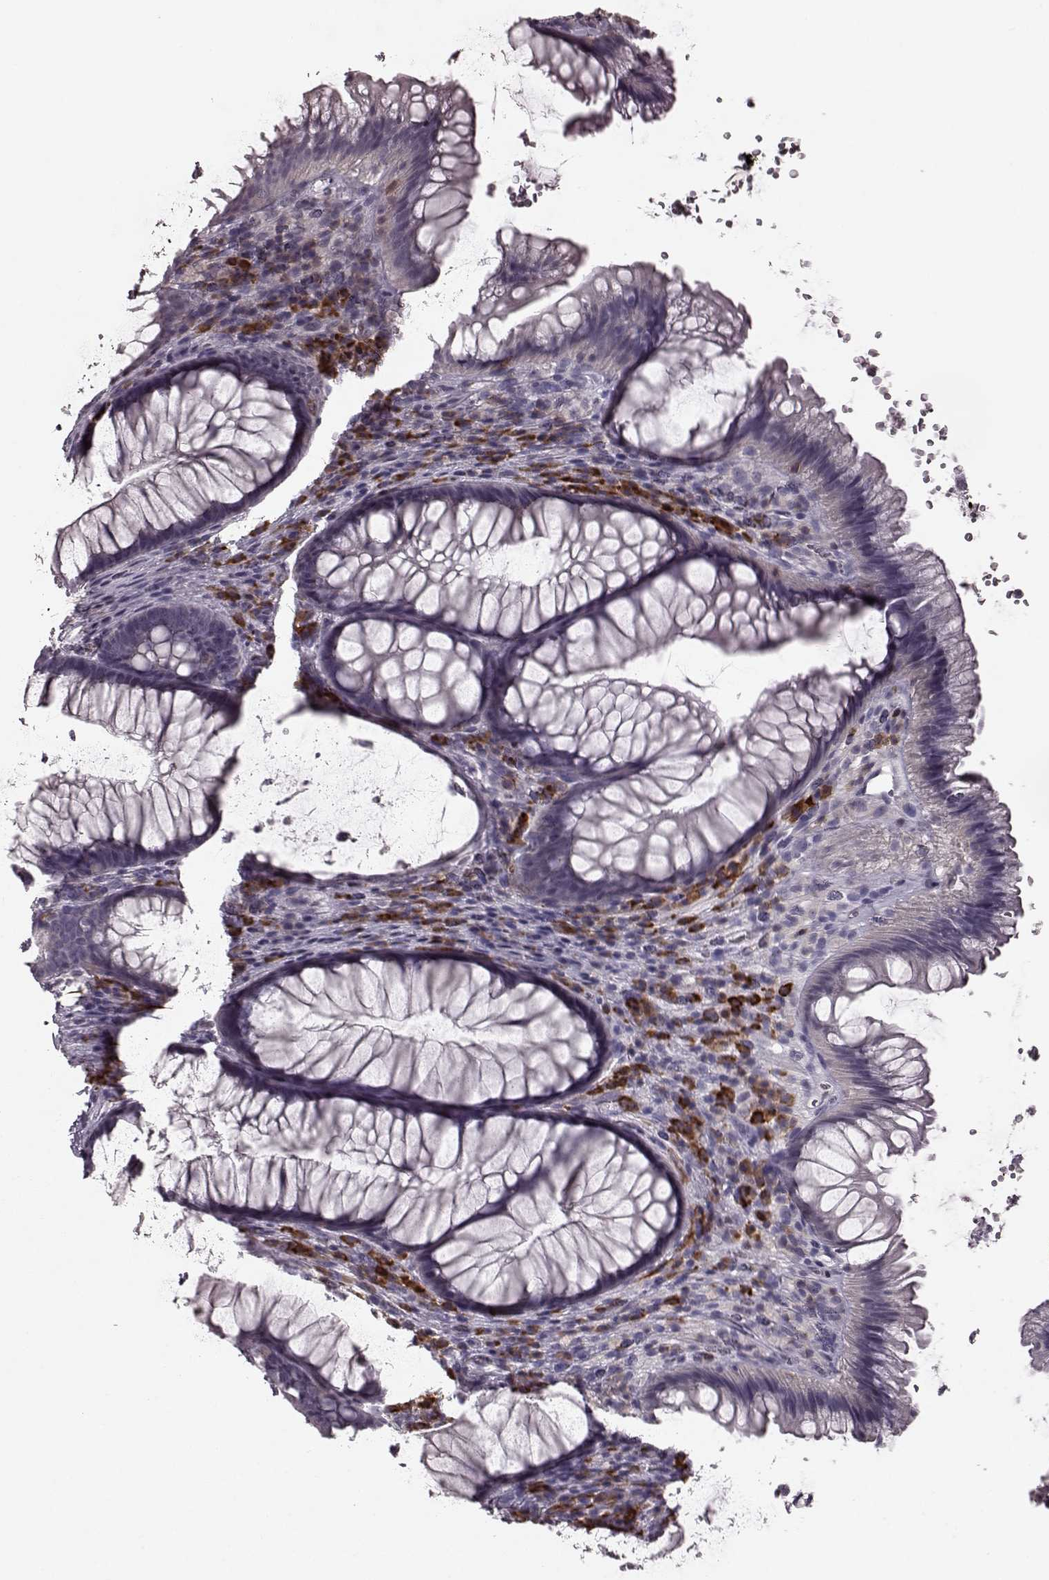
{"staining": {"intensity": "negative", "quantity": "none", "location": "none"}, "tissue": "rectum", "cell_type": "Glandular cells", "image_type": "normal", "snomed": [{"axis": "morphology", "description": "Normal tissue, NOS"}, {"axis": "topography", "description": "Smooth muscle"}, {"axis": "topography", "description": "Rectum"}], "caption": "High magnification brightfield microscopy of unremarkable rectum stained with DAB (3,3'-diaminobenzidine) (brown) and counterstained with hematoxylin (blue): glandular cells show no significant expression.", "gene": "CD28", "patient": {"sex": "male", "age": 53}}